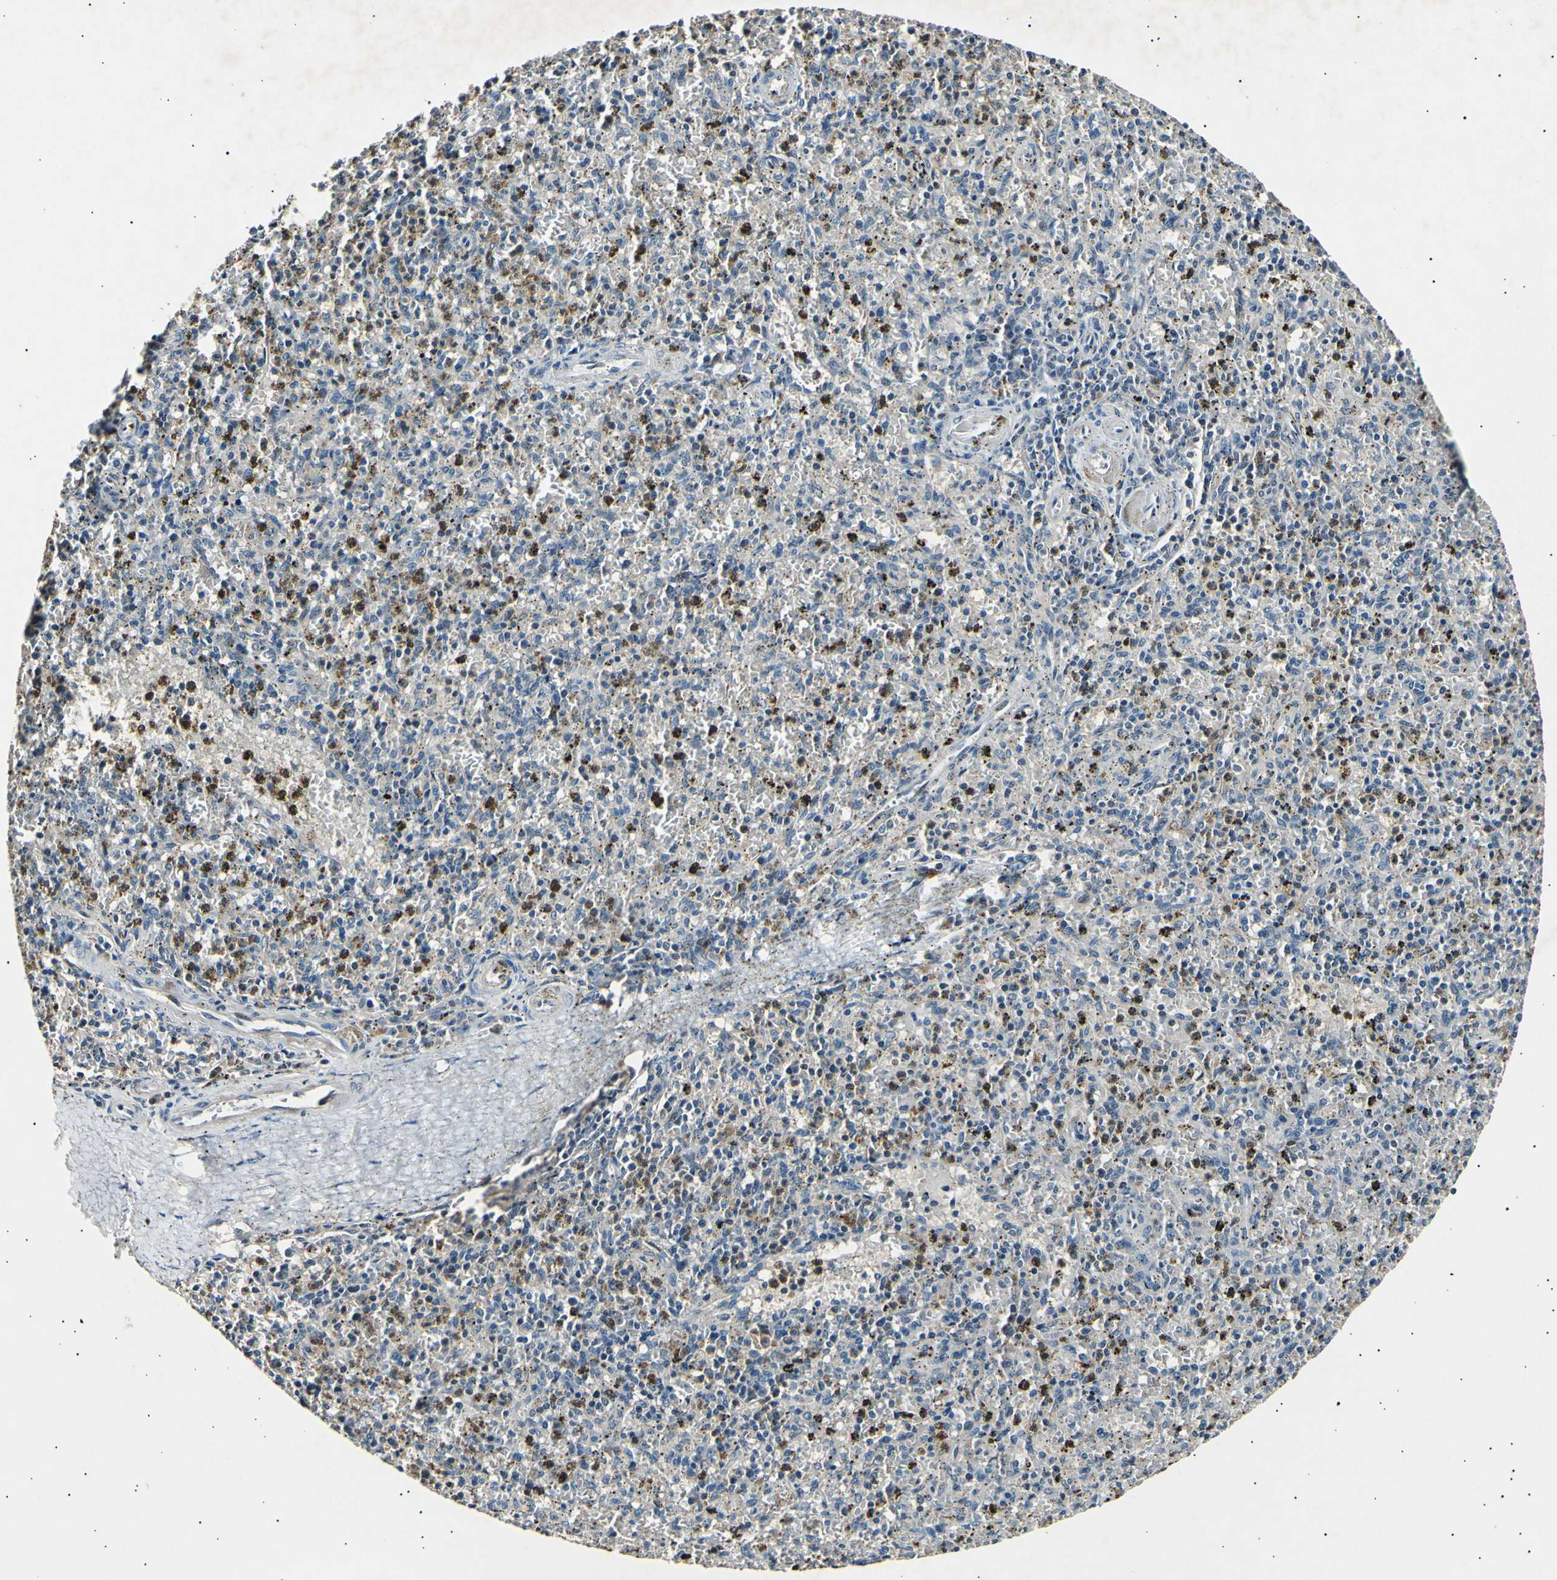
{"staining": {"intensity": "moderate", "quantity": "<25%", "location": "cytoplasmic/membranous"}, "tissue": "spleen", "cell_type": "Cells in red pulp", "image_type": "normal", "snomed": [{"axis": "morphology", "description": "Normal tissue, NOS"}, {"axis": "topography", "description": "Spleen"}], "caption": "The image demonstrates staining of normal spleen, revealing moderate cytoplasmic/membranous protein expression (brown color) within cells in red pulp. Using DAB (brown) and hematoxylin (blue) stains, captured at high magnification using brightfield microscopy.", "gene": "ADCY3", "patient": {"sex": "male", "age": 72}}